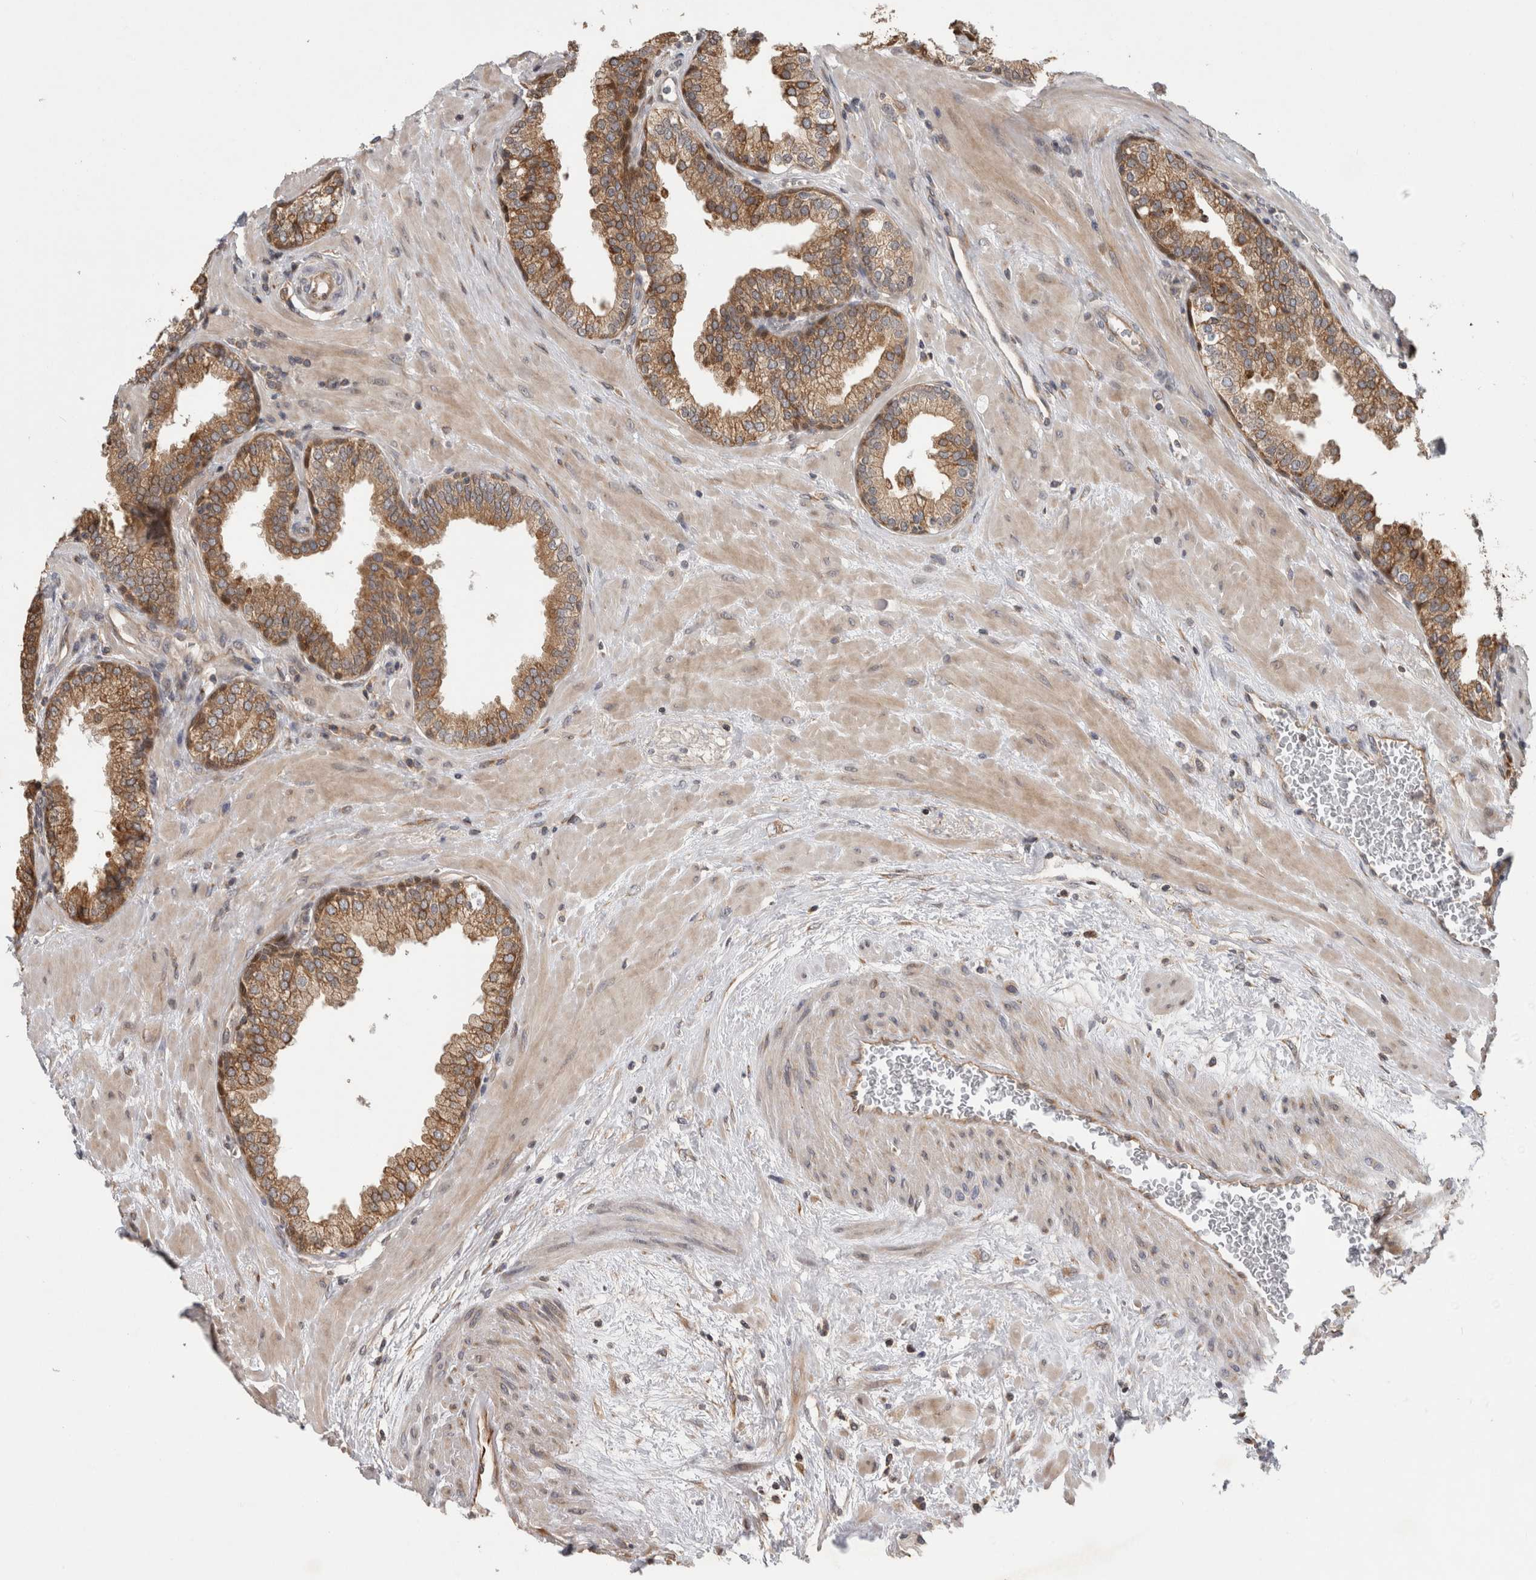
{"staining": {"intensity": "moderate", "quantity": ">75%", "location": "cytoplasmic/membranous"}, "tissue": "prostate", "cell_type": "Glandular cells", "image_type": "normal", "snomed": [{"axis": "morphology", "description": "Normal tissue, NOS"}, {"axis": "topography", "description": "Prostate"}], "caption": "This image reveals unremarkable prostate stained with IHC to label a protein in brown. The cytoplasmic/membranous of glandular cells show moderate positivity for the protein. Nuclei are counter-stained blue.", "gene": "PARP6", "patient": {"sex": "male", "age": 51}}